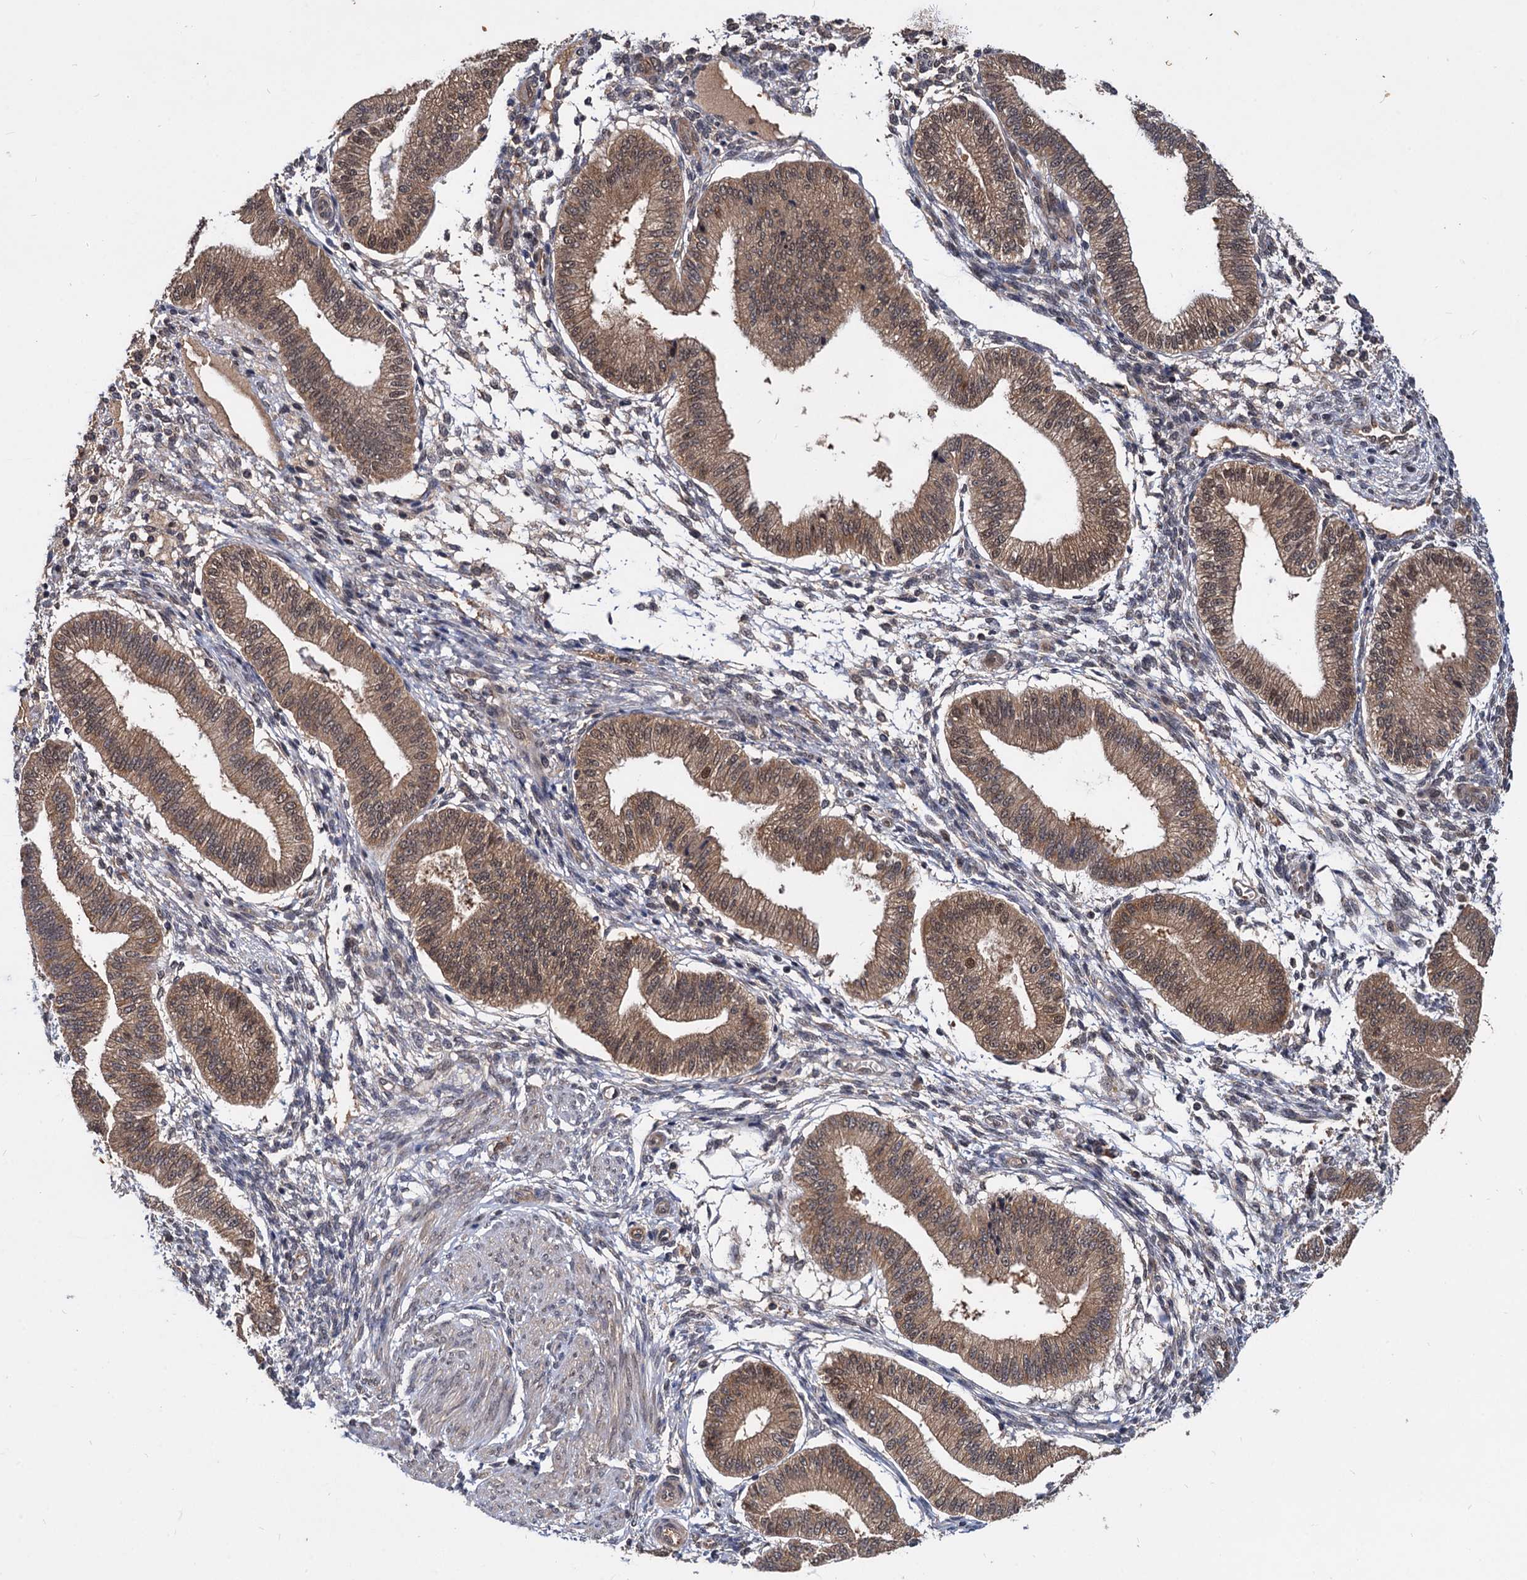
{"staining": {"intensity": "negative", "quantity": "none", "location": "none"}, "tissue": "endometrium", "cell_type": "Cells in endometrial stroma", "image_type": "normal", "snomed": [{"axis": "morphology", "description": "Normal tissue, NOS"}, {"axis": "topography", "description": "Endometrium"}], "caption": "This is an immunohistochemistry histopathology image of normal human endometrium. There is no staining in cells in endometrial stroma.", "gene": "PSMD4", "patient": {"sex": "female", "age": 39}}